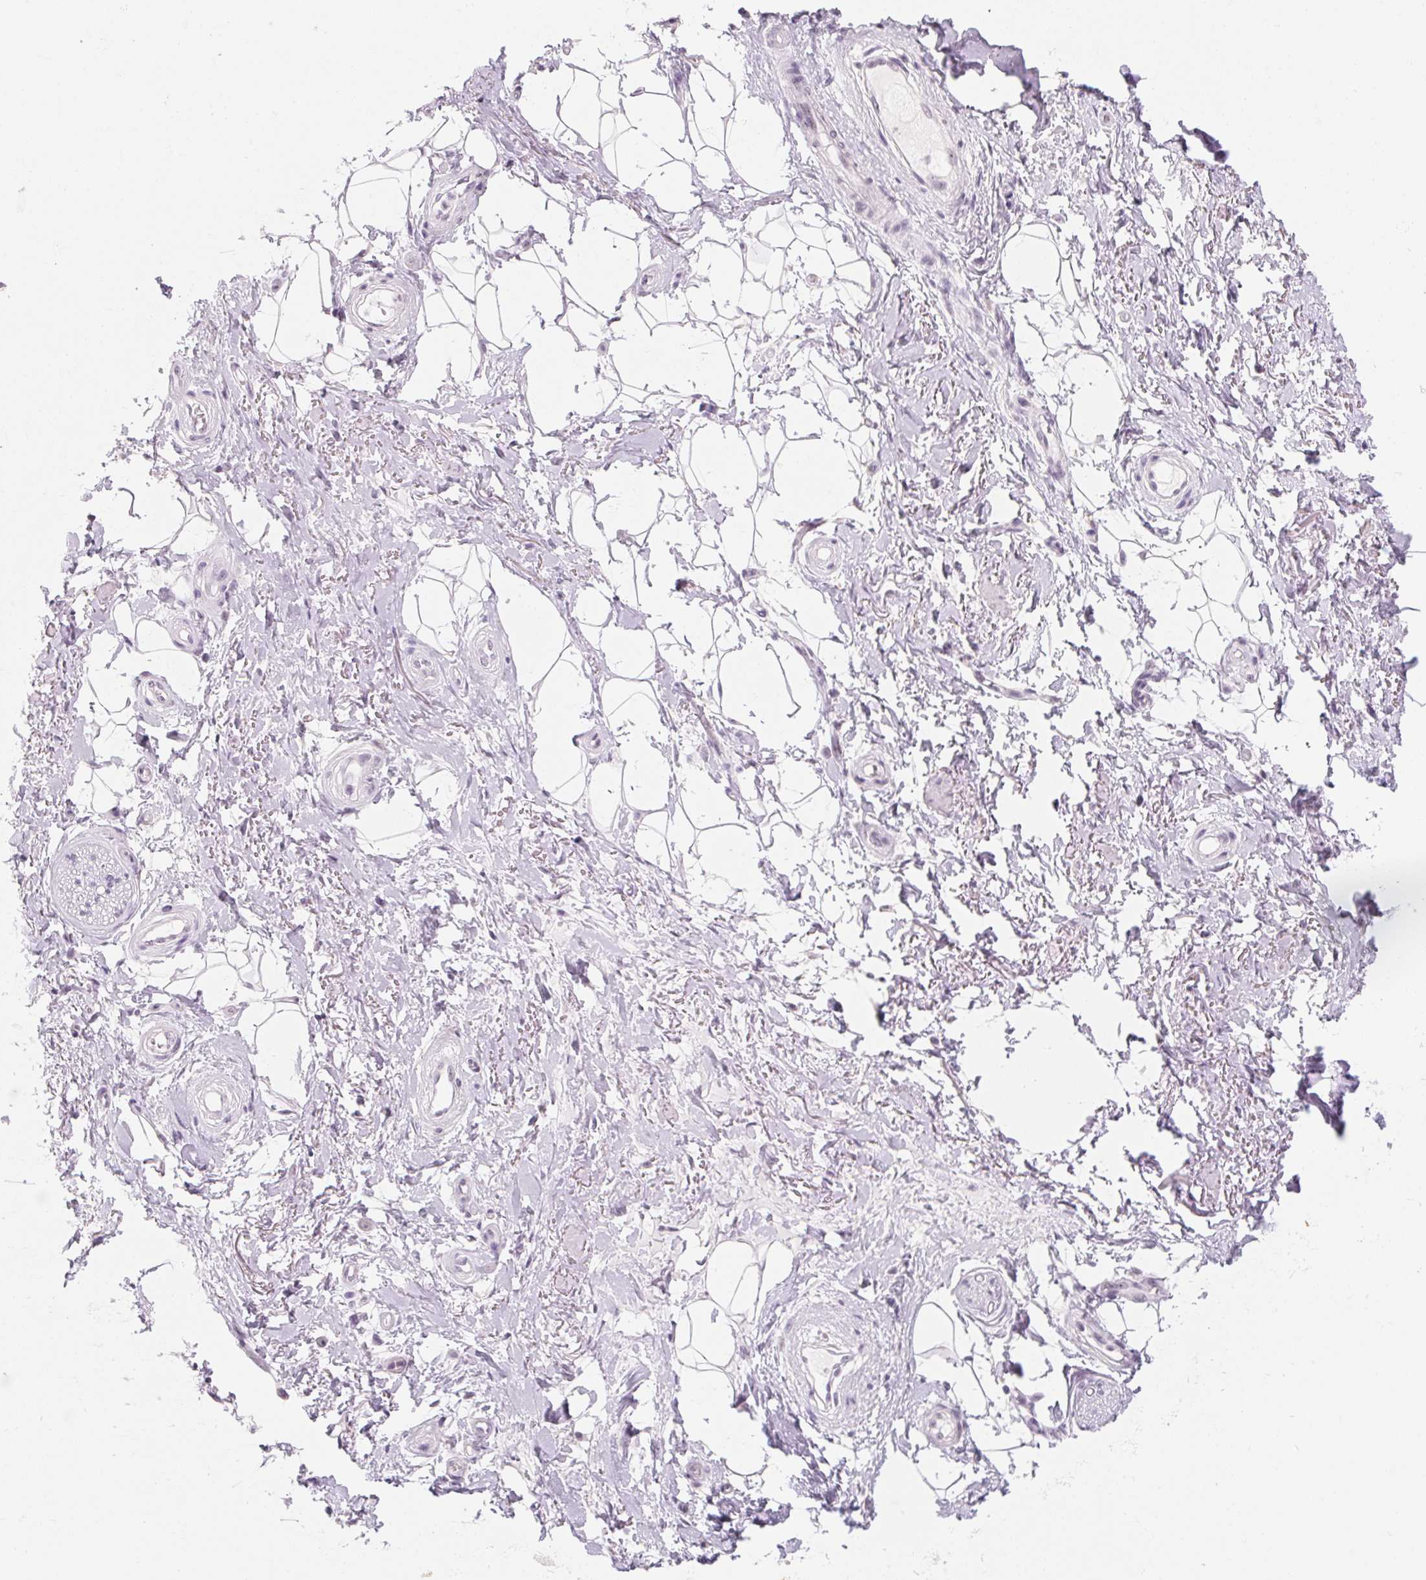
{"staining": {"intensity": "negative", "quantity": "none", "location": "none"}, "tissue": "adipose tissue", "cell_type": "Adipocytes", "image_type": "normal", "snomed": [{"axis": "morphology", "description": "Normal tissue, NOS"}, {"axis": "topography", "description": "Anal"}, {"axis": "topography", "description": "Peripheral nerve tissue"}], "caption": "Immunohistochemistry (IHC) histopathology image of benign adipose tissue stained for a protein (brown), which displays no positivity in adipocytes.", "gene": "ZIC4", "patient": {"sex": "male", "age": 53}}